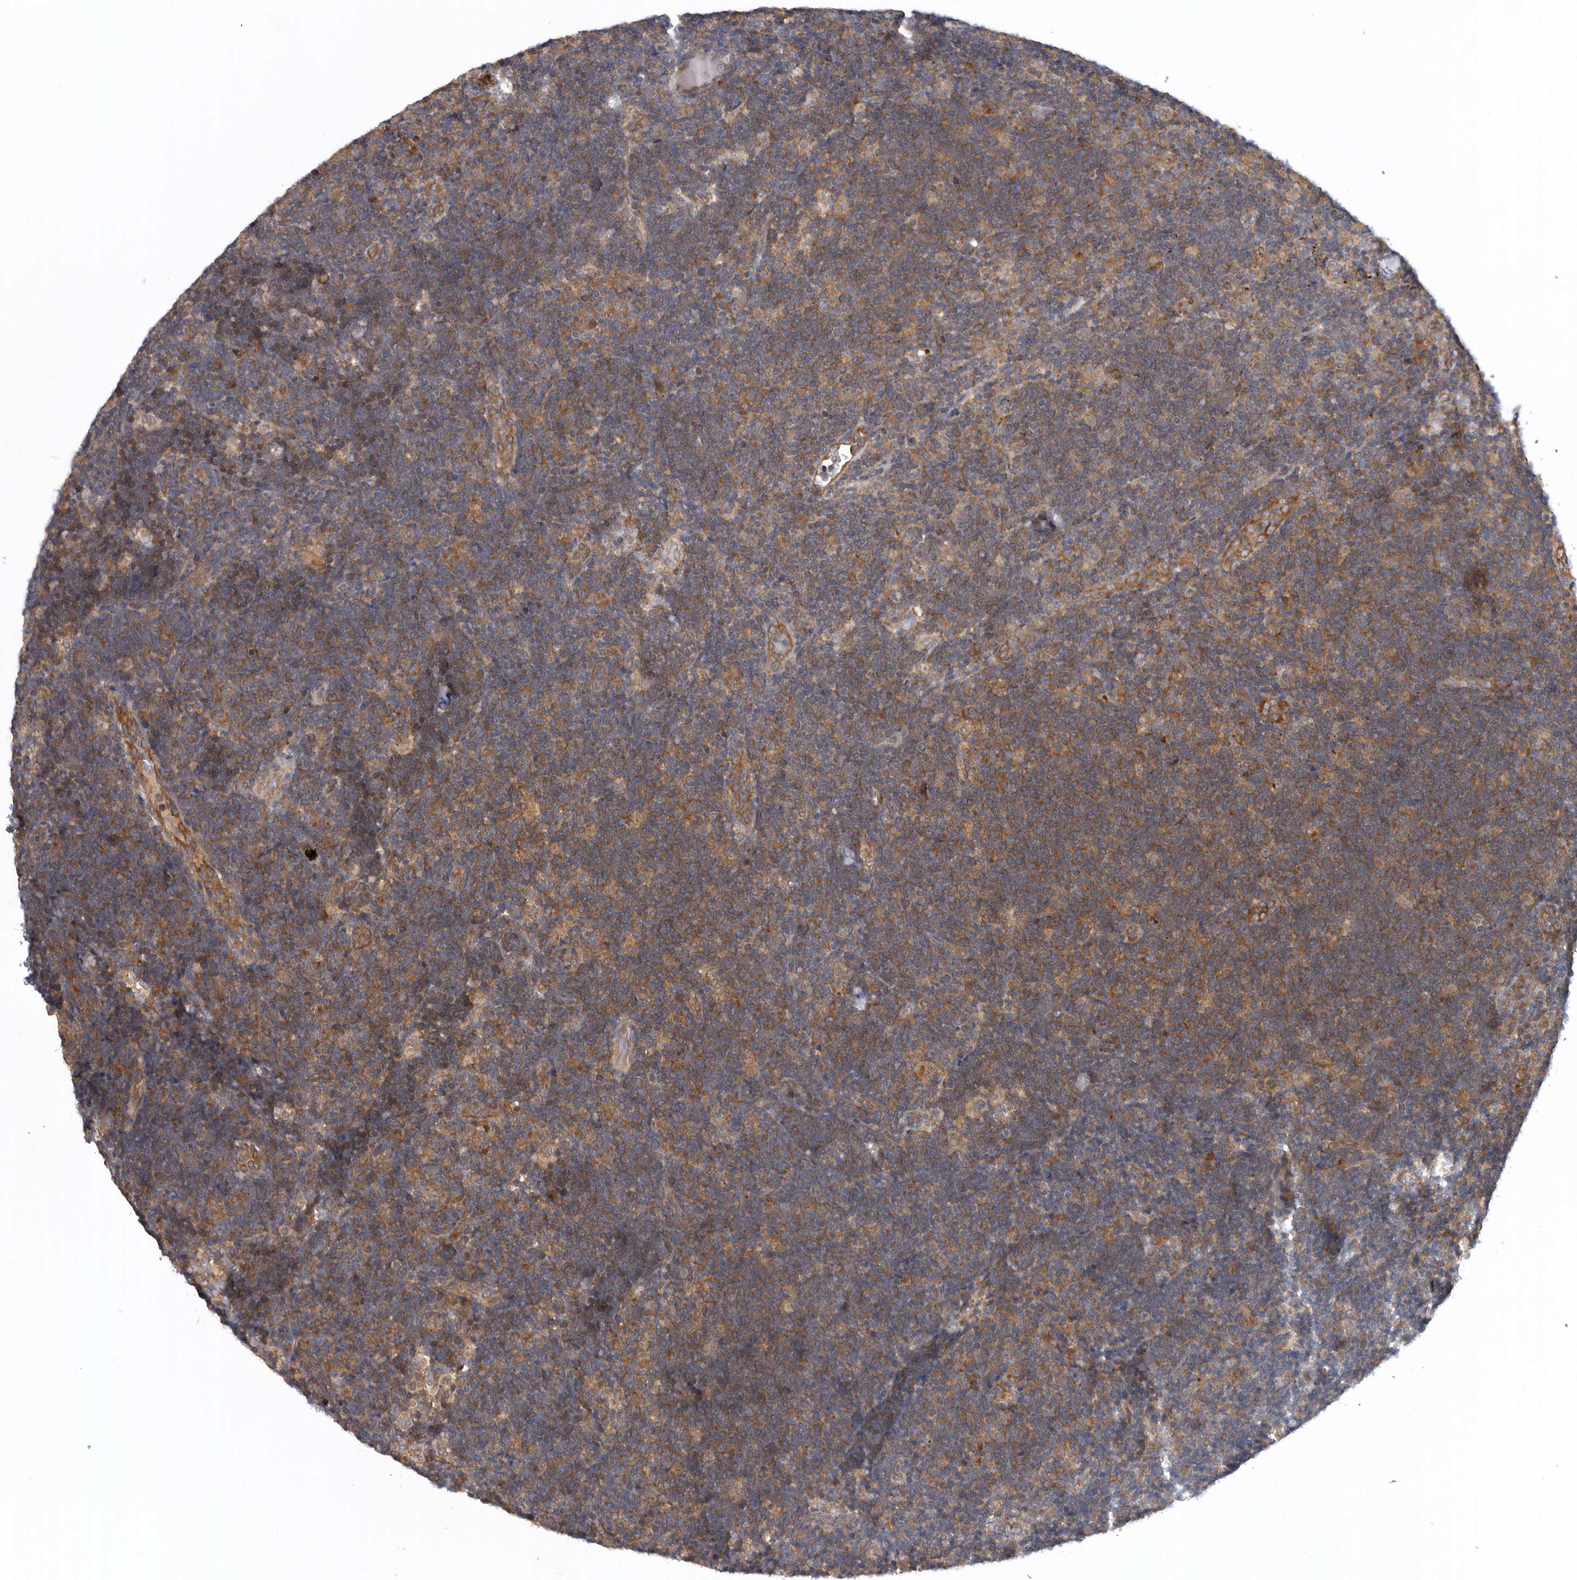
{"staining": {"intensity": "weak", "quantity": ">75%", "location": "cytoplasmic/membranous"}, "tissue": "lymph node", "cell_type": "Germinal center cells", "image_type": "normal", "snomed": [{"axis": "morphology", "description": "Normal tissue, NOS"}, {"axis": "topography", "description": "Lymph node"}], "caption": "Lymph node stained with DAB (3,3'-diaminobenzidine) IHC exhibits low levels of weak cytoplasmic/membranous positivity in approximately >75% of germinal center cells. The protein is stained brown, and the nuclei are stained in blue (DAB (3,3'-diaminobenzidine) IHC with brightfield microscopy, high magnification).", "gene": "C1orf109", "patient": {"sex": "female", "age": 22}}